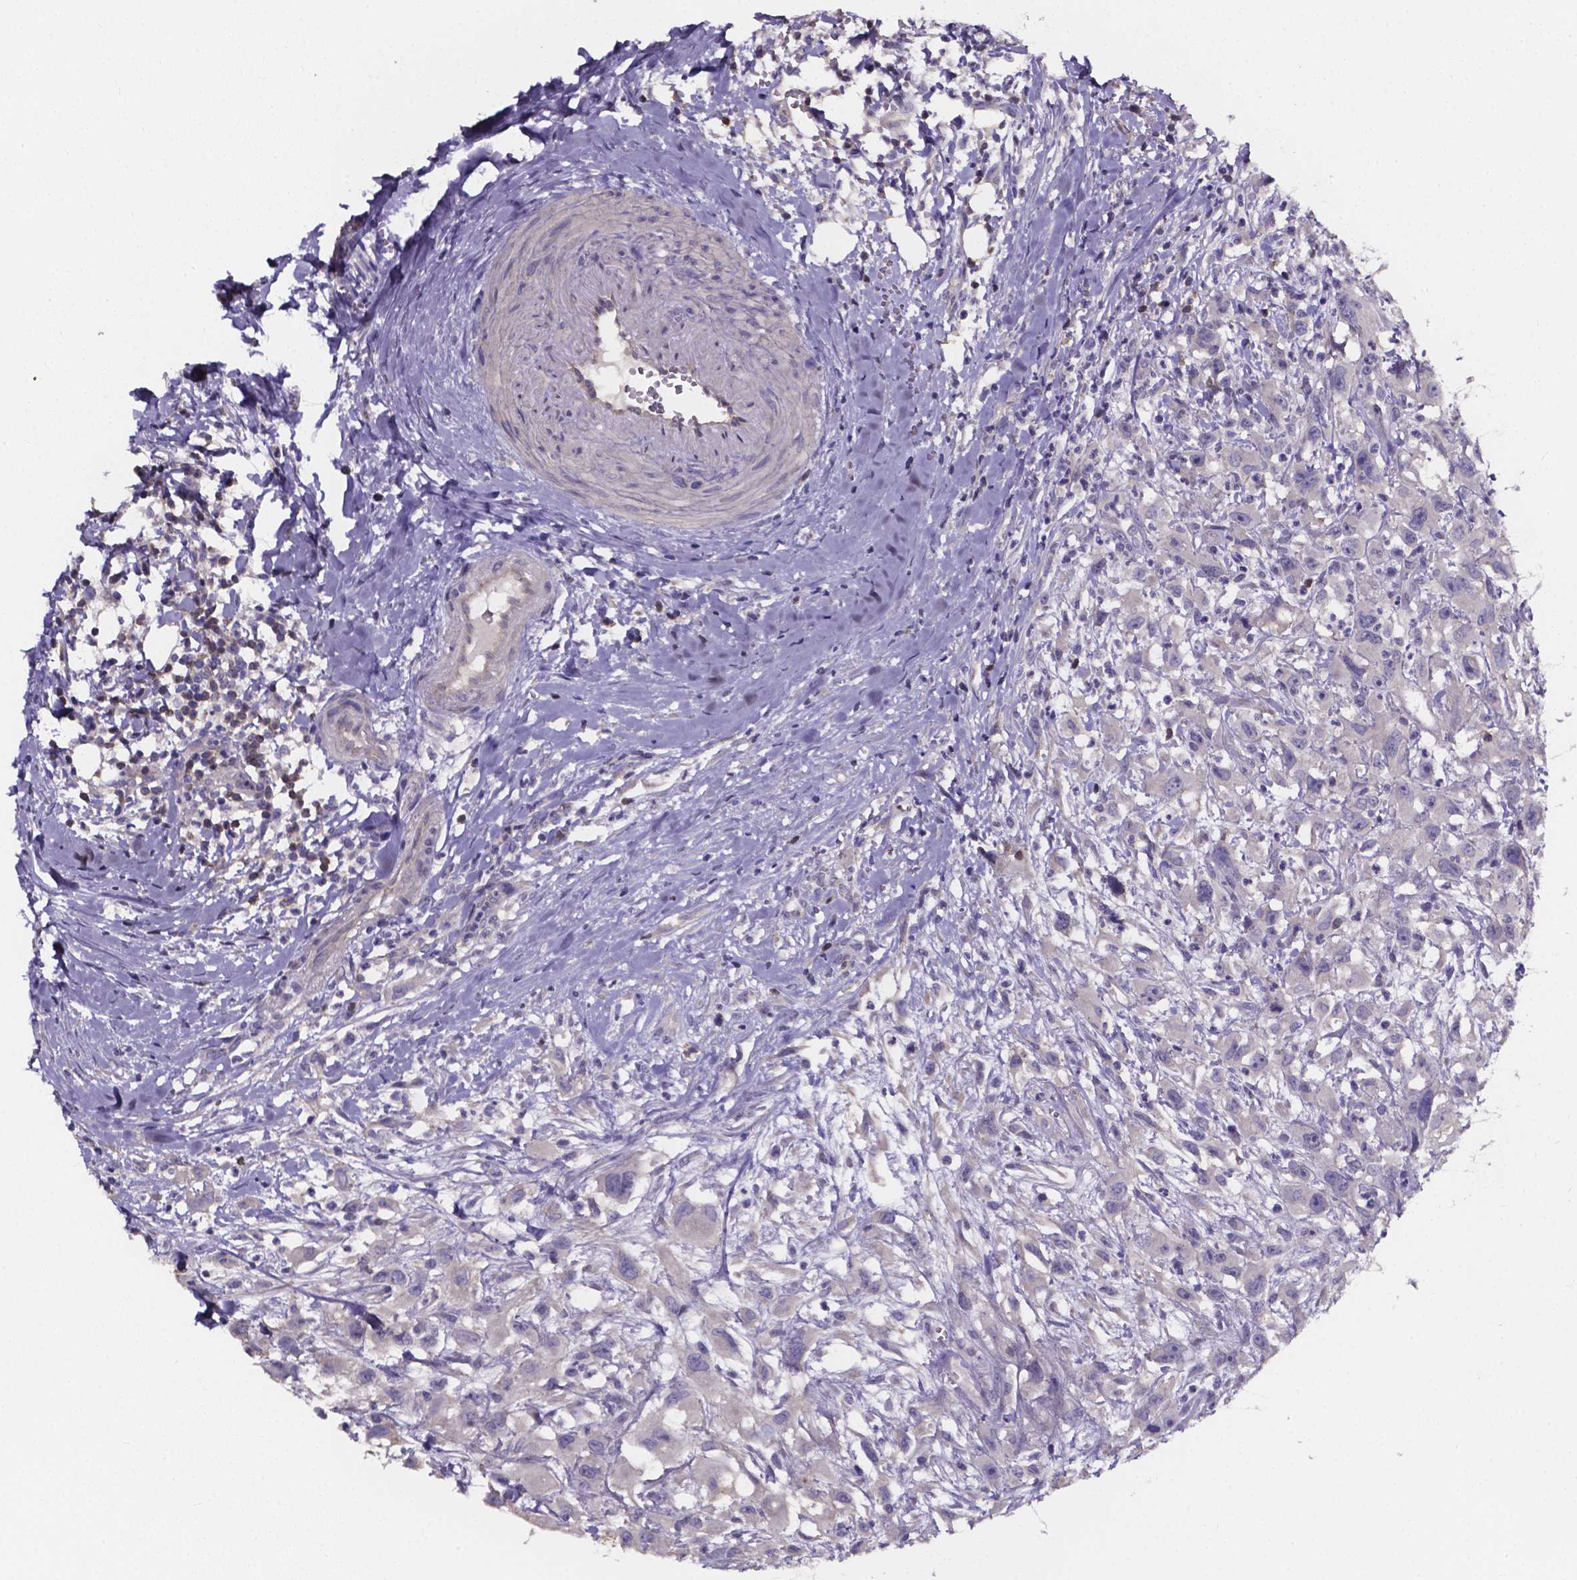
{"staining": {"intensity": "negative", "quantity": "none", "location": "none"}, "tissue": "head and neck cancer", "cell_type": "Tumor cells", "image_type": "cancer", "snomed": [{"axis": "morphology", "description": "Squamous cell carcinoma, NOS"}, {"axis": "morphology", "description": "Squamous cell carcinoma, metastatic, NOS"}, {"axis": "topography", "description": "Oral tissue"}, {"axis": "topography", "description": "Head-Neck"}], "caption": "An IHC photomicrograph of metastatic squamous cell carcinoma (head and neck) is shown. There is no staining in tumor cells of metastatic squamous cell carcinoma (head and neck).", "gene": "THEMIS", "patient": {"sex": "female", "age": 85}}